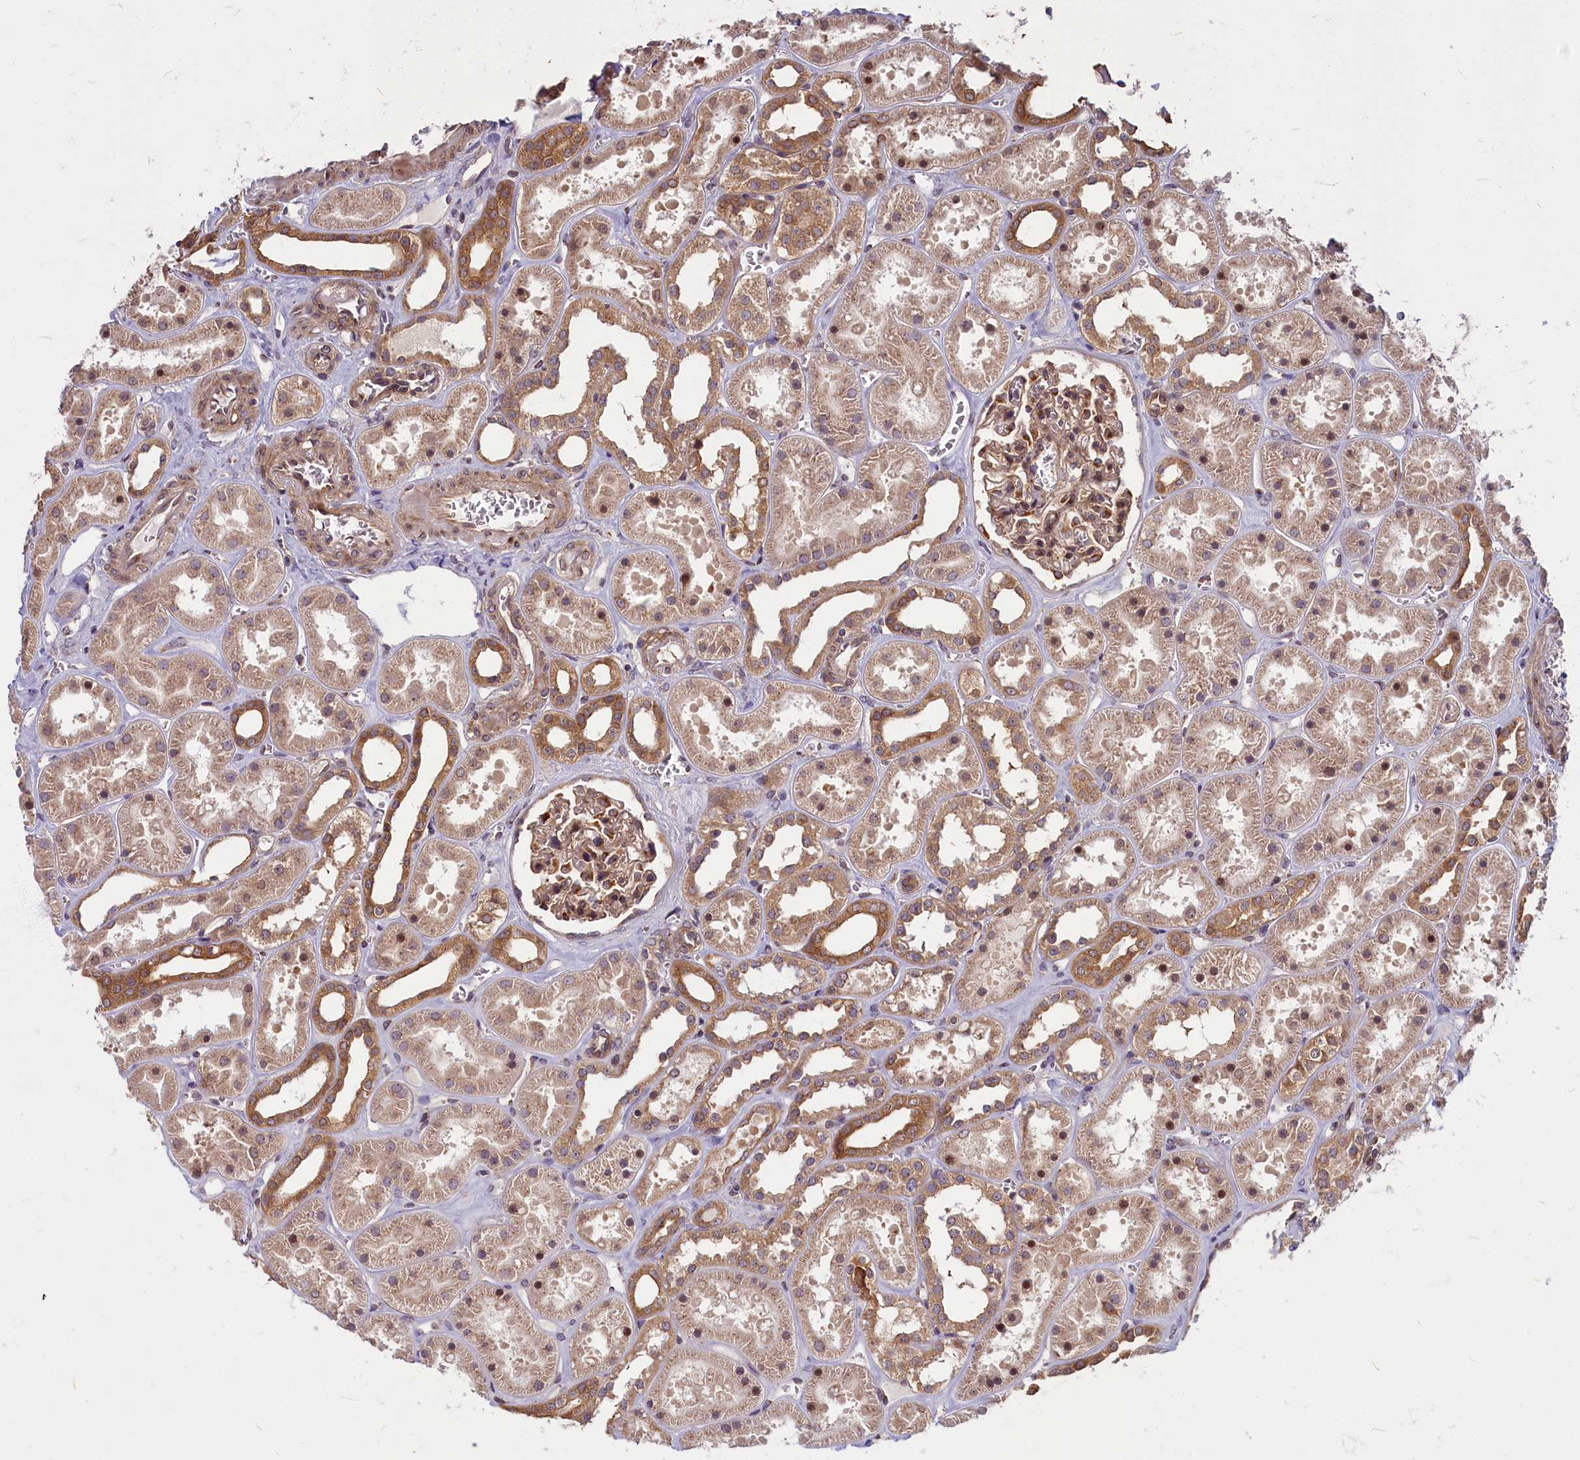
{"staining": {"intensity": "moderate", "quantity": ">75%", "location": "cytoplasmic/membranous,nuclear"}, "tissue": "kidney", "cell_type": "Cells in glomeruli", "image_type": "normal", "snomed": [{"axis": "morphology", "description": "Normal tissue, NOS"}, {"axis": "topography", "description": "Kidney"}], "caption": "Protein expression analysis of normal human kidney reveals moderate cytoplasmic/membranous,nuclear positivity in about >75% of cells in glomeruli. (DAB (3,3'-diaminobenzidine) IHC with brightfield microscopy, high magnification).", "gene": "ENSG00000274944", "patient": {"sex": "female", "age": 41}}